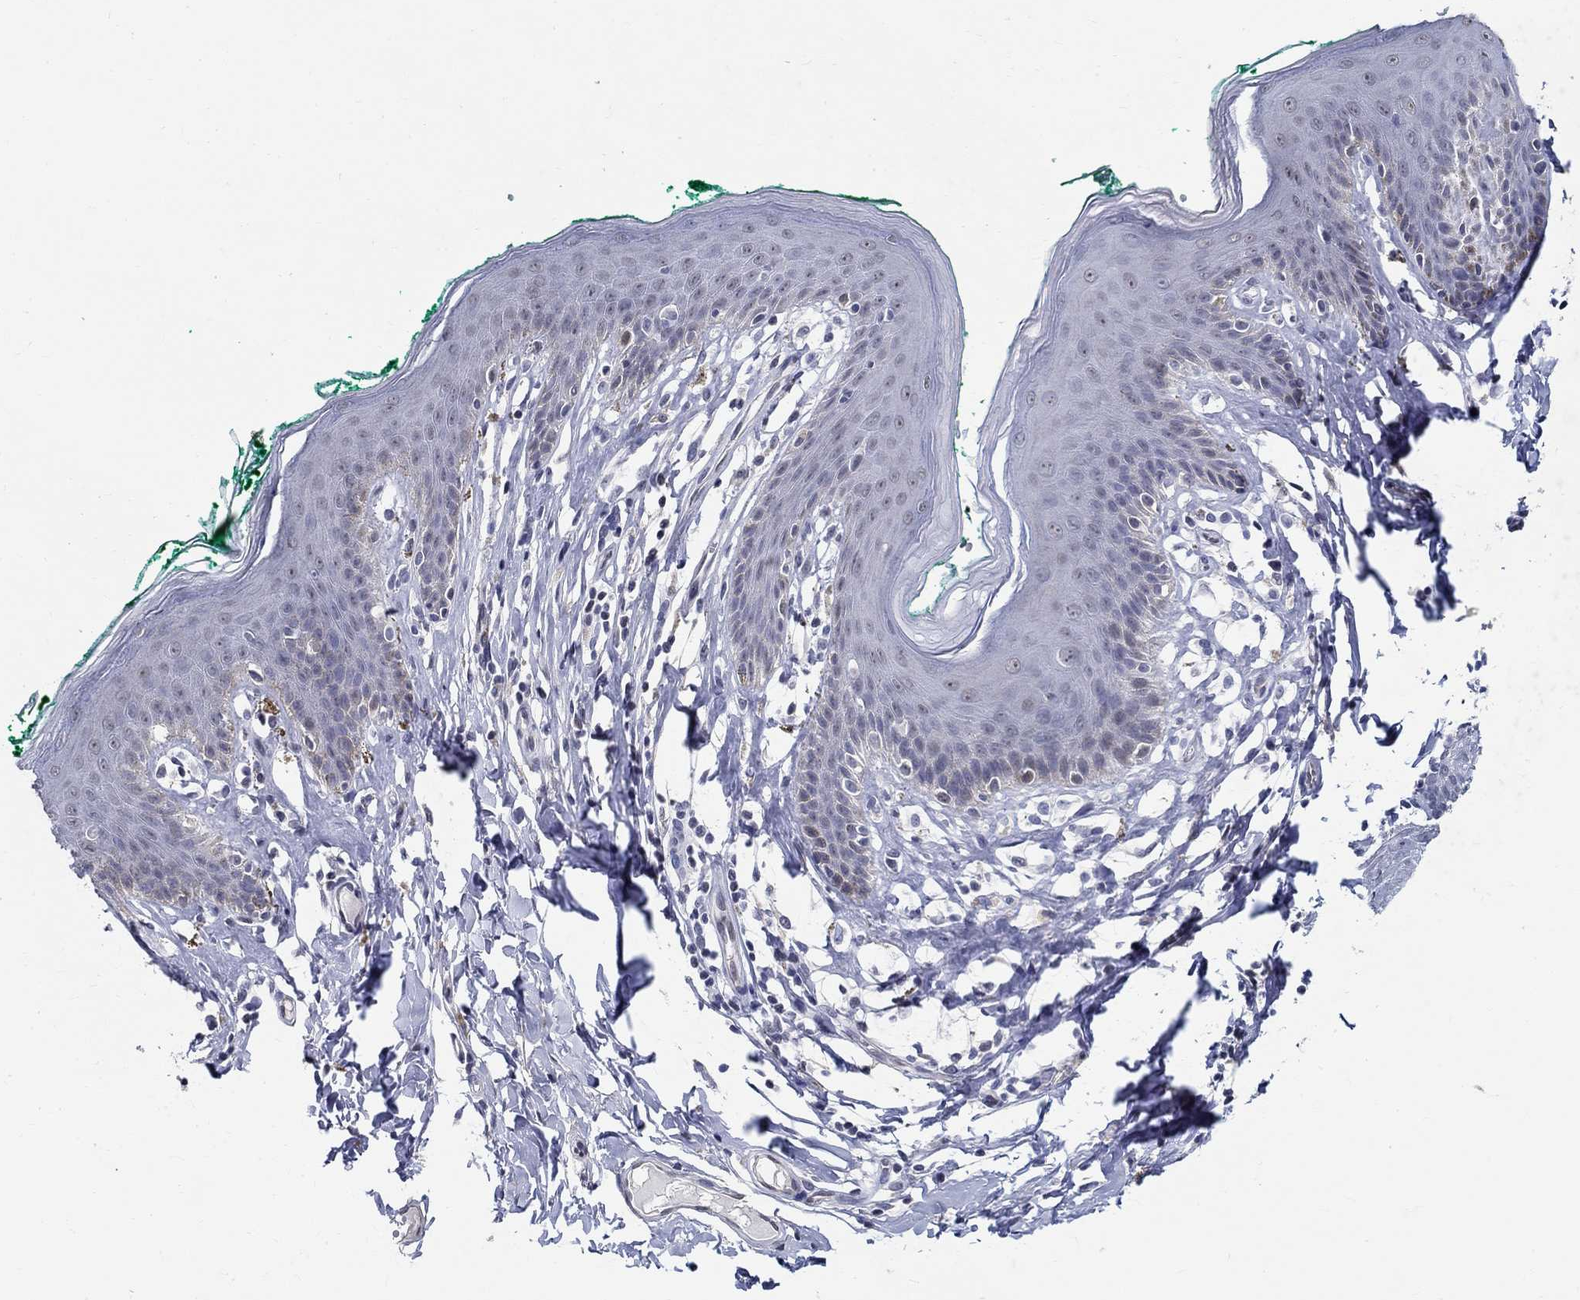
{"staining": {"intensity": "negative", "quantity": "none", "location": "none"}, "tissue": "skin", "cell_type": "Epidermal cells", "image_type": "normal", "snomed": [{"axis": "morphology", "description": "Normal tissue, NOS"}, {"axis": "topography", "description": "Vulva"}], "caption": "Protein analysis of benign skin exhibits no significant expression in epidermal cells.", "gene": "C16orf46", "patient": {"sex": "female", "age": 66}}